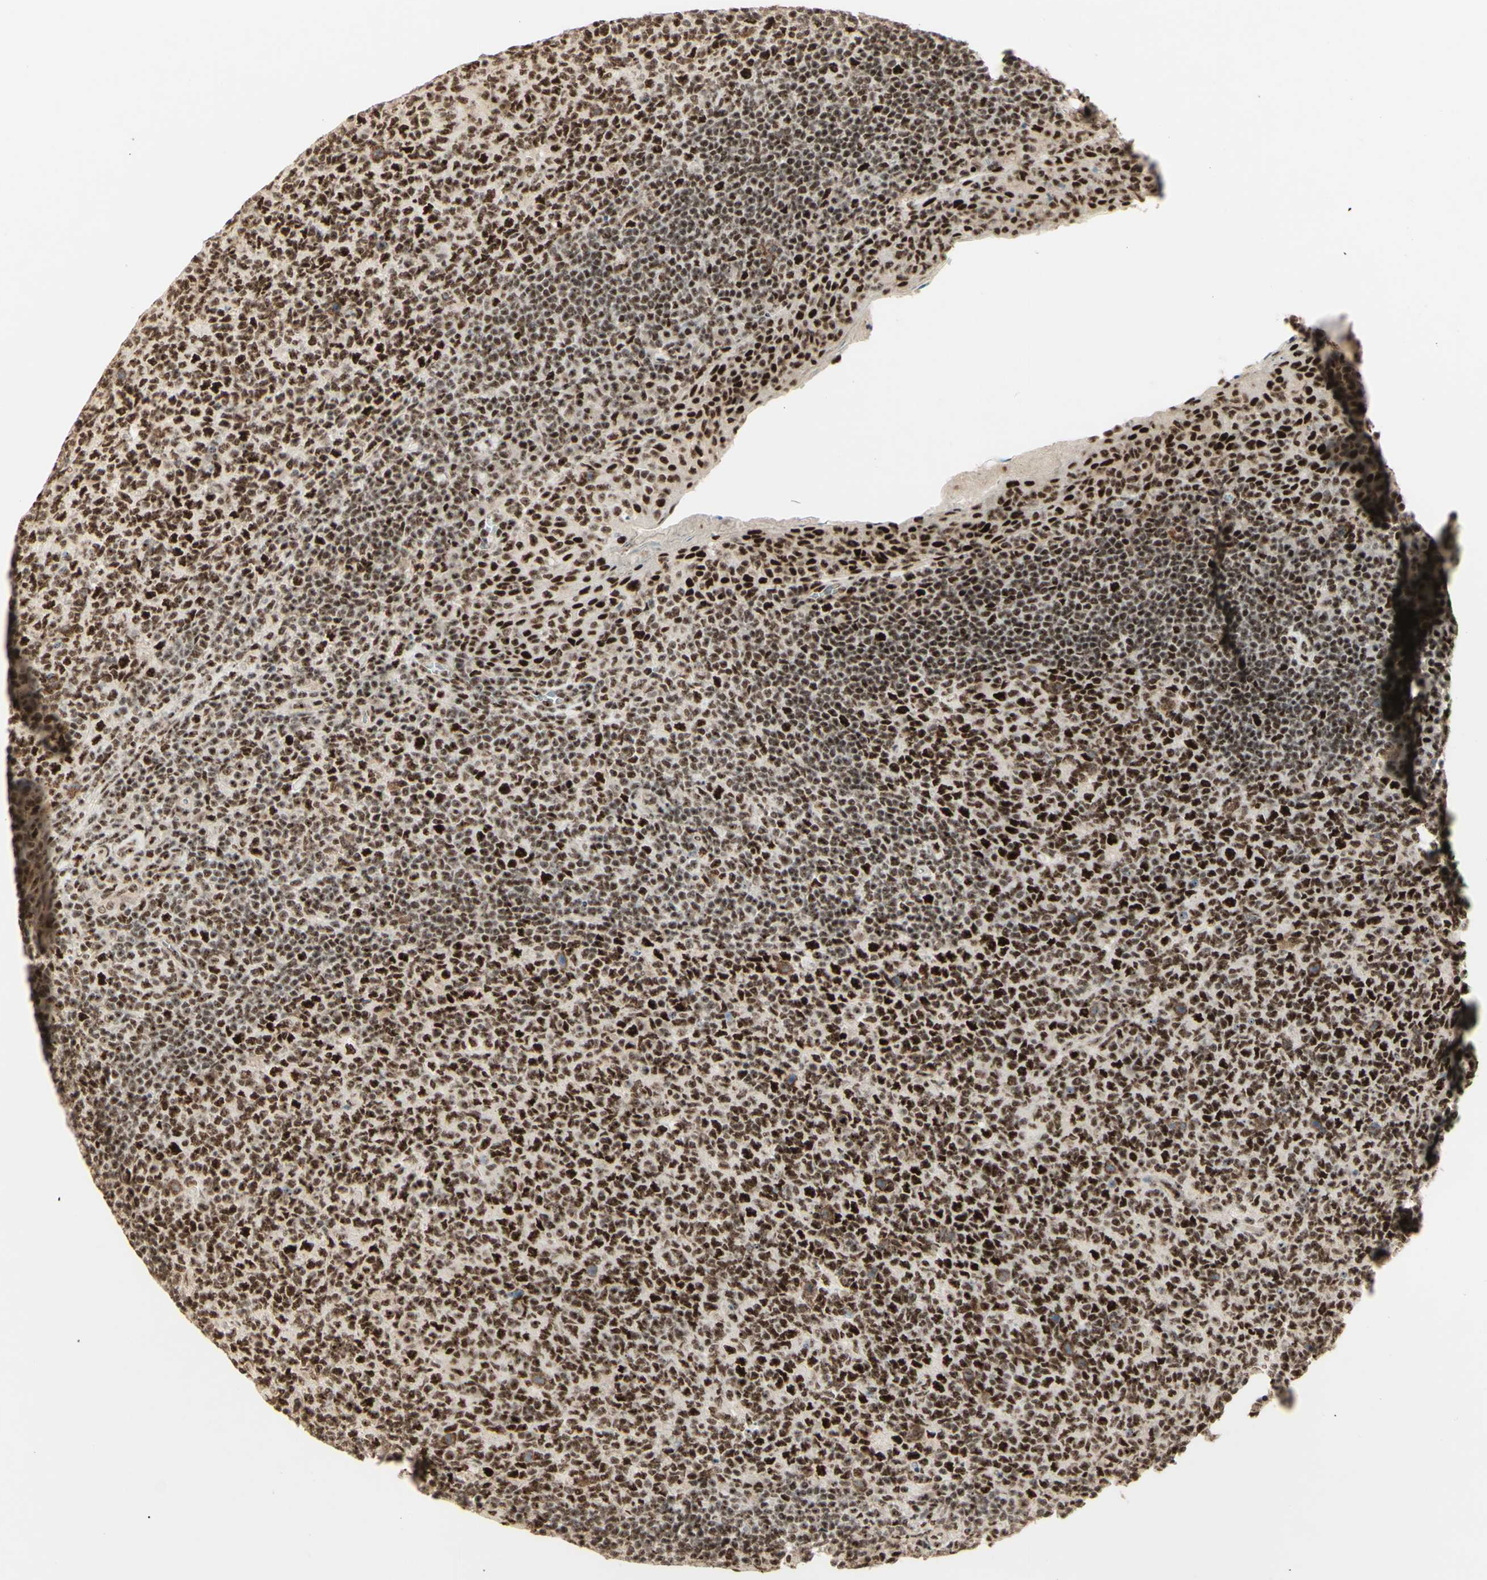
{"staining": {"intensity": "moderate", "quantity": ">75%", "location": "nuclear"}, "tissue": "tonsil", "cell_type": "Germinal center cells", "image_type": "normal", "snomed": [{"axis": "morphology", "description": "Normal tissue, NOS"}, {"axis": "topography", "description": "Tonsil"}], "caption": "Moderate nuclear expression is identified in about >75% of germinal center cells in normal tonsil. The protein of interest is shown in brown color, while the nuclei are stained blue.", "gene": "DHX9", "patient": {"sex": "male", "age": 17}}